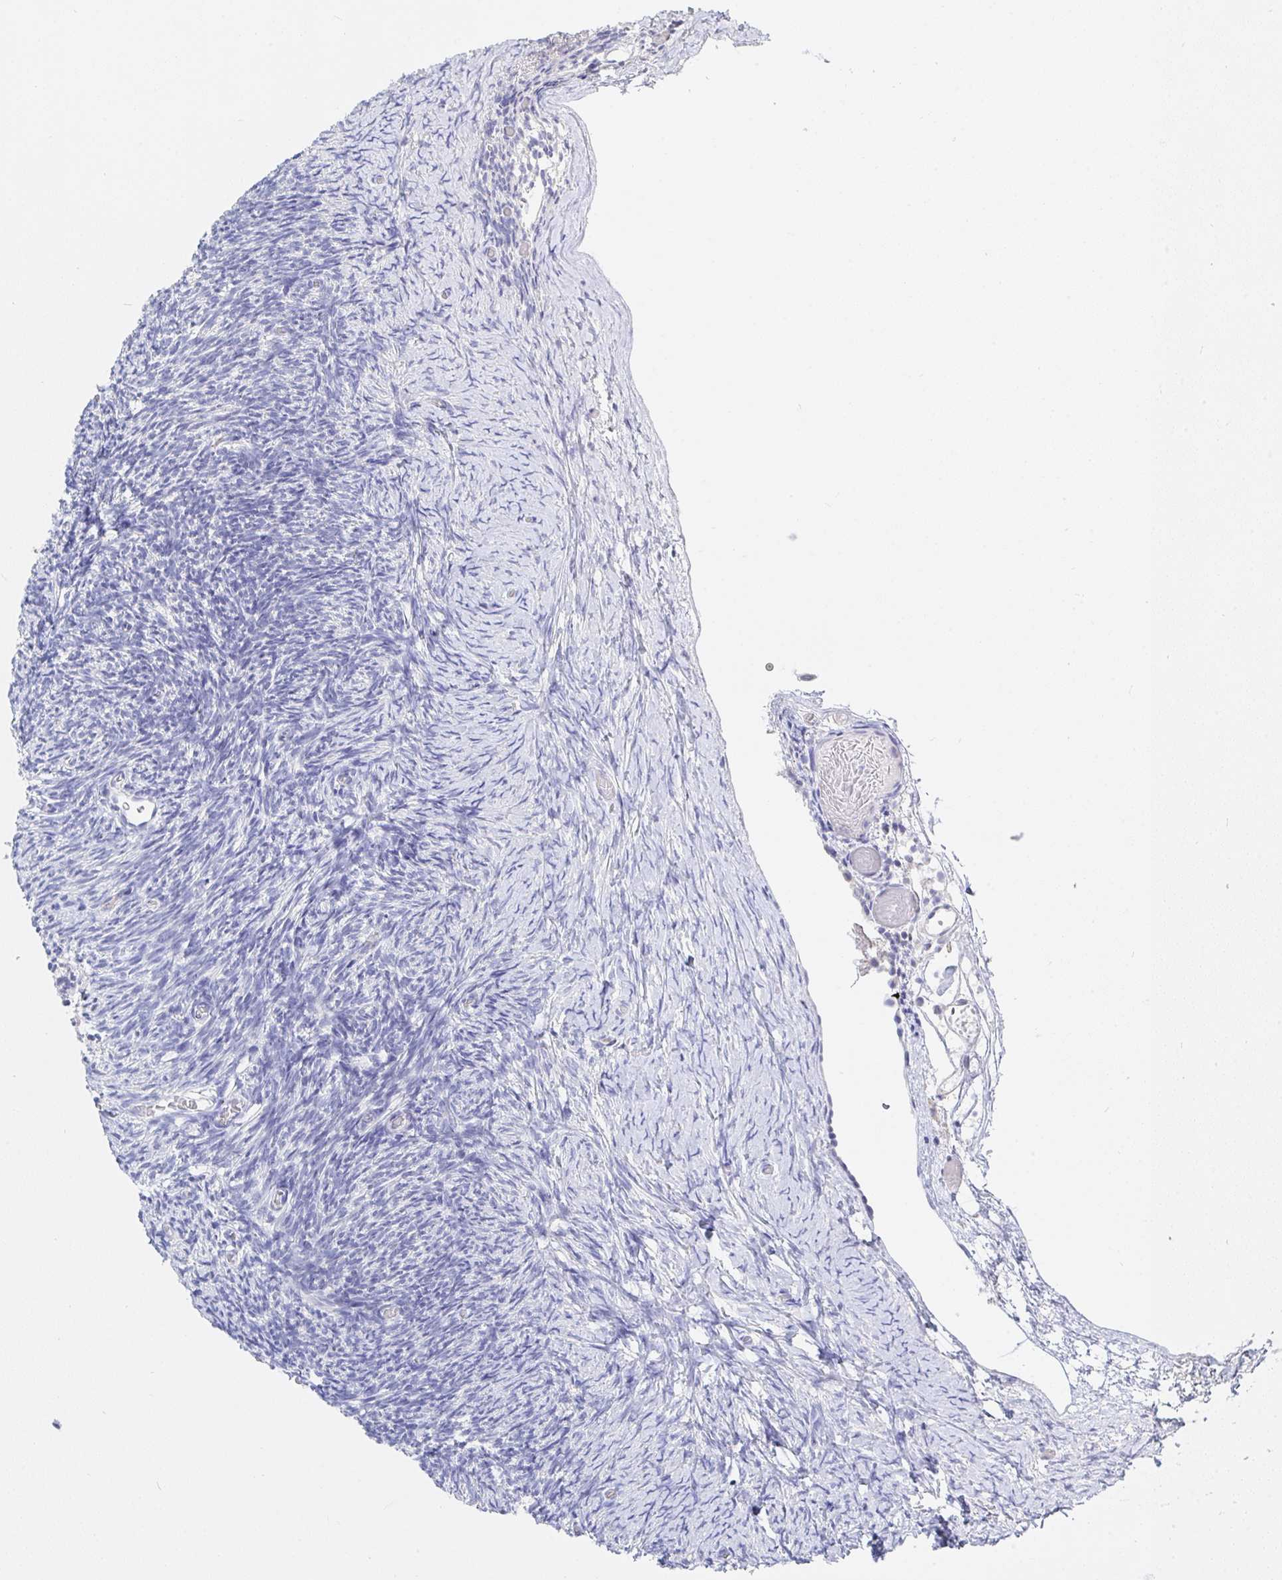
{"staining": {"intensity": "weak", "quantity": "25%-75%", "location": "cytoplasmic/membranous"}, "tissue": "ovary", "cell_type": "Follicle cells", "image_type": "normal", "snomed": [{"axis": "morphology", "description": "Normal tissue, NOS"}, {"axis": "topography", "description": "Ovary"}], "caption": "Weak cytoplasmic/membranous protein staining is appreciated in about 25%-75% of follicle cells in ovary.", "gene": "ZNF561", "patient": {"sex": "female", "age": 39}}